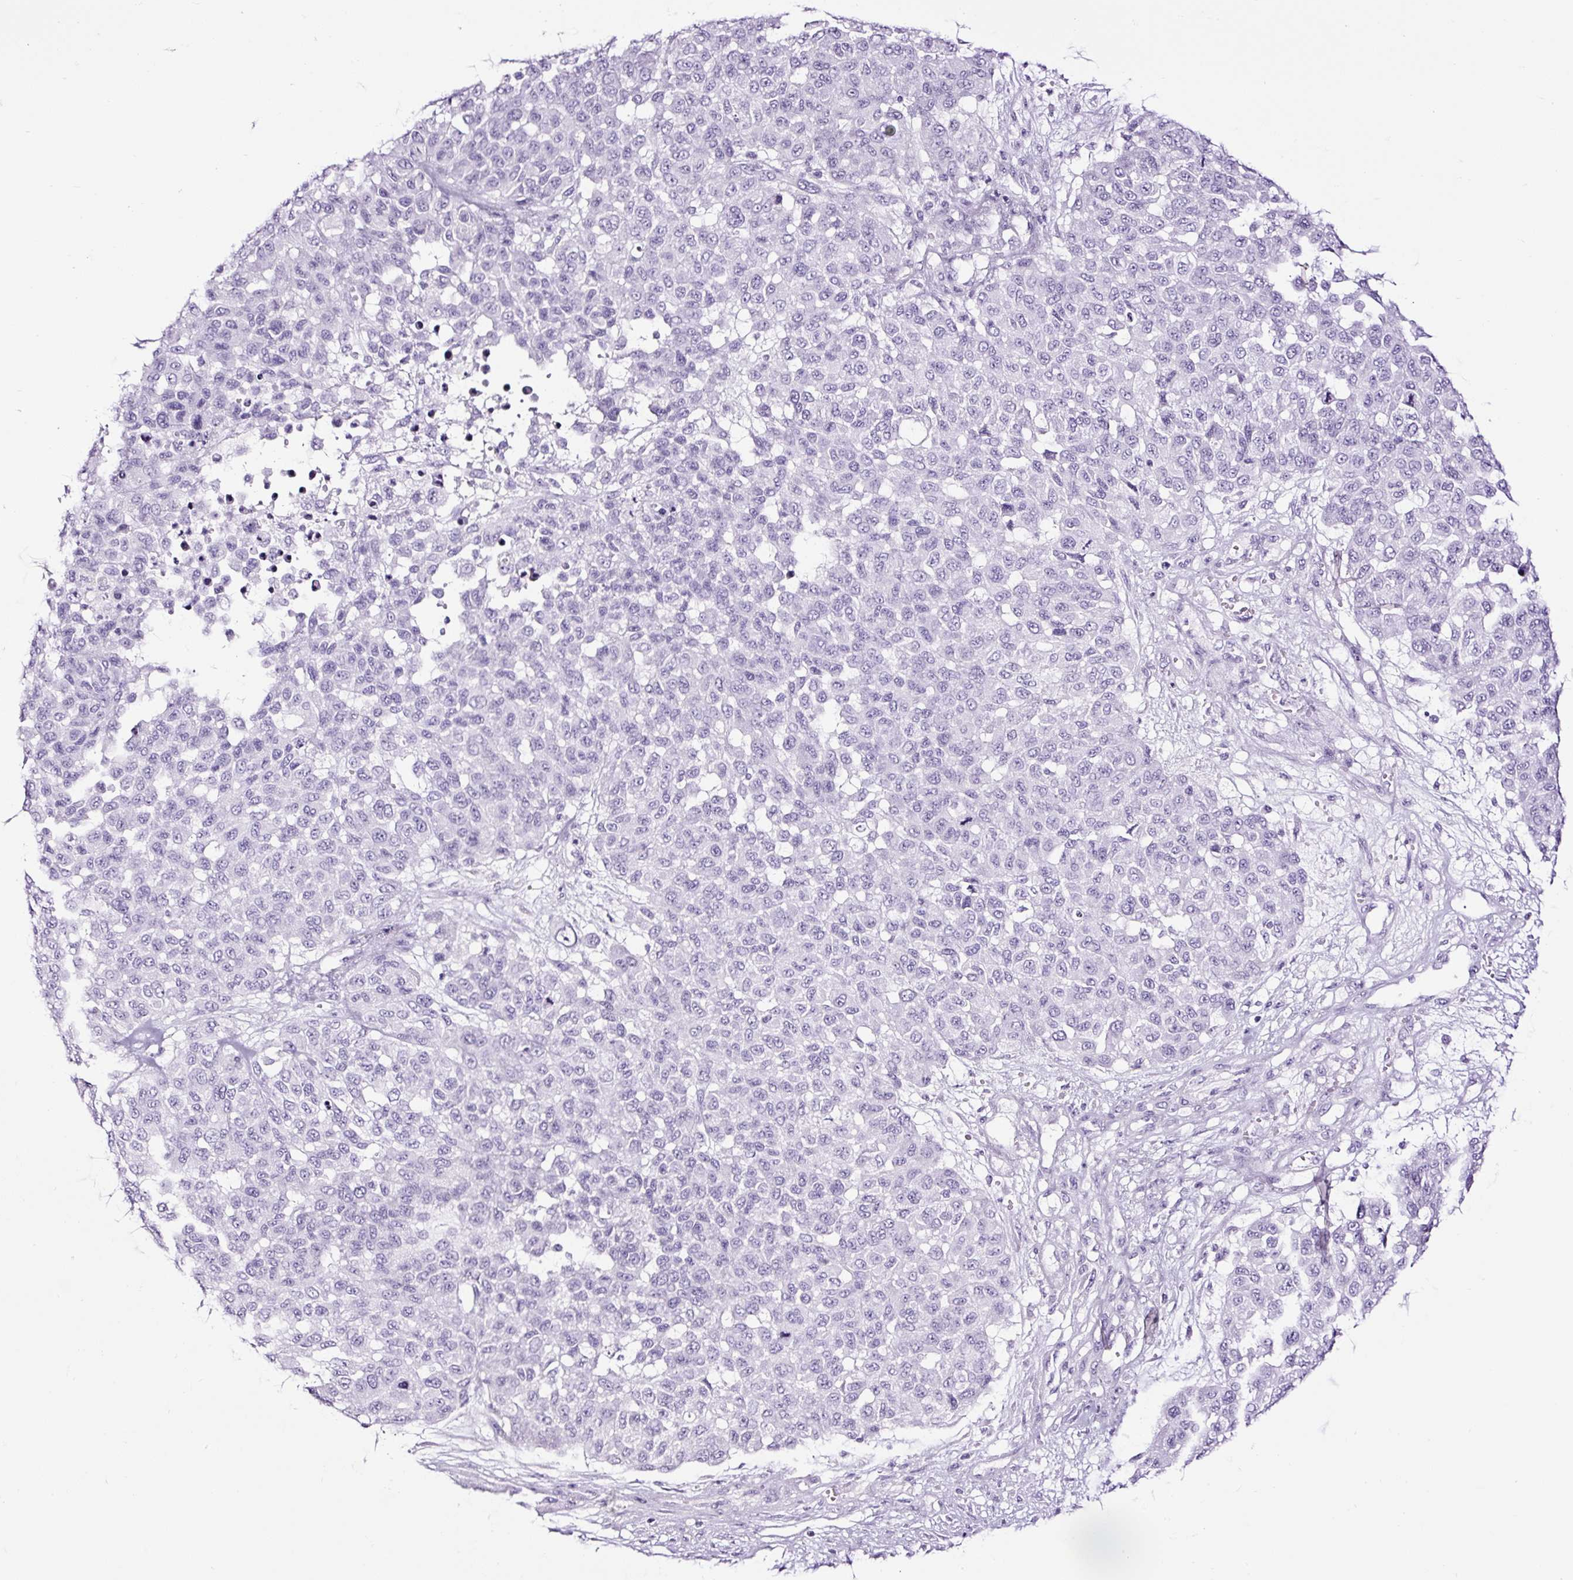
{"staining": {"intensity": "negative", "quantity": "none", "location": "none"}, "tissue": "melanoma", "cell_type": "Tumor cells", "image_type": "cancer", "snomed": [{"axis": "morphology", "description": "Malignant melanoma, NOS"}, {"axis": "topography", "description": "Skin"}], "caption": "There is no significant expression in tumor cells of malignant melanoma.", "gene": "NPHS2", "patient": {"sex": "male", "age": 62}}